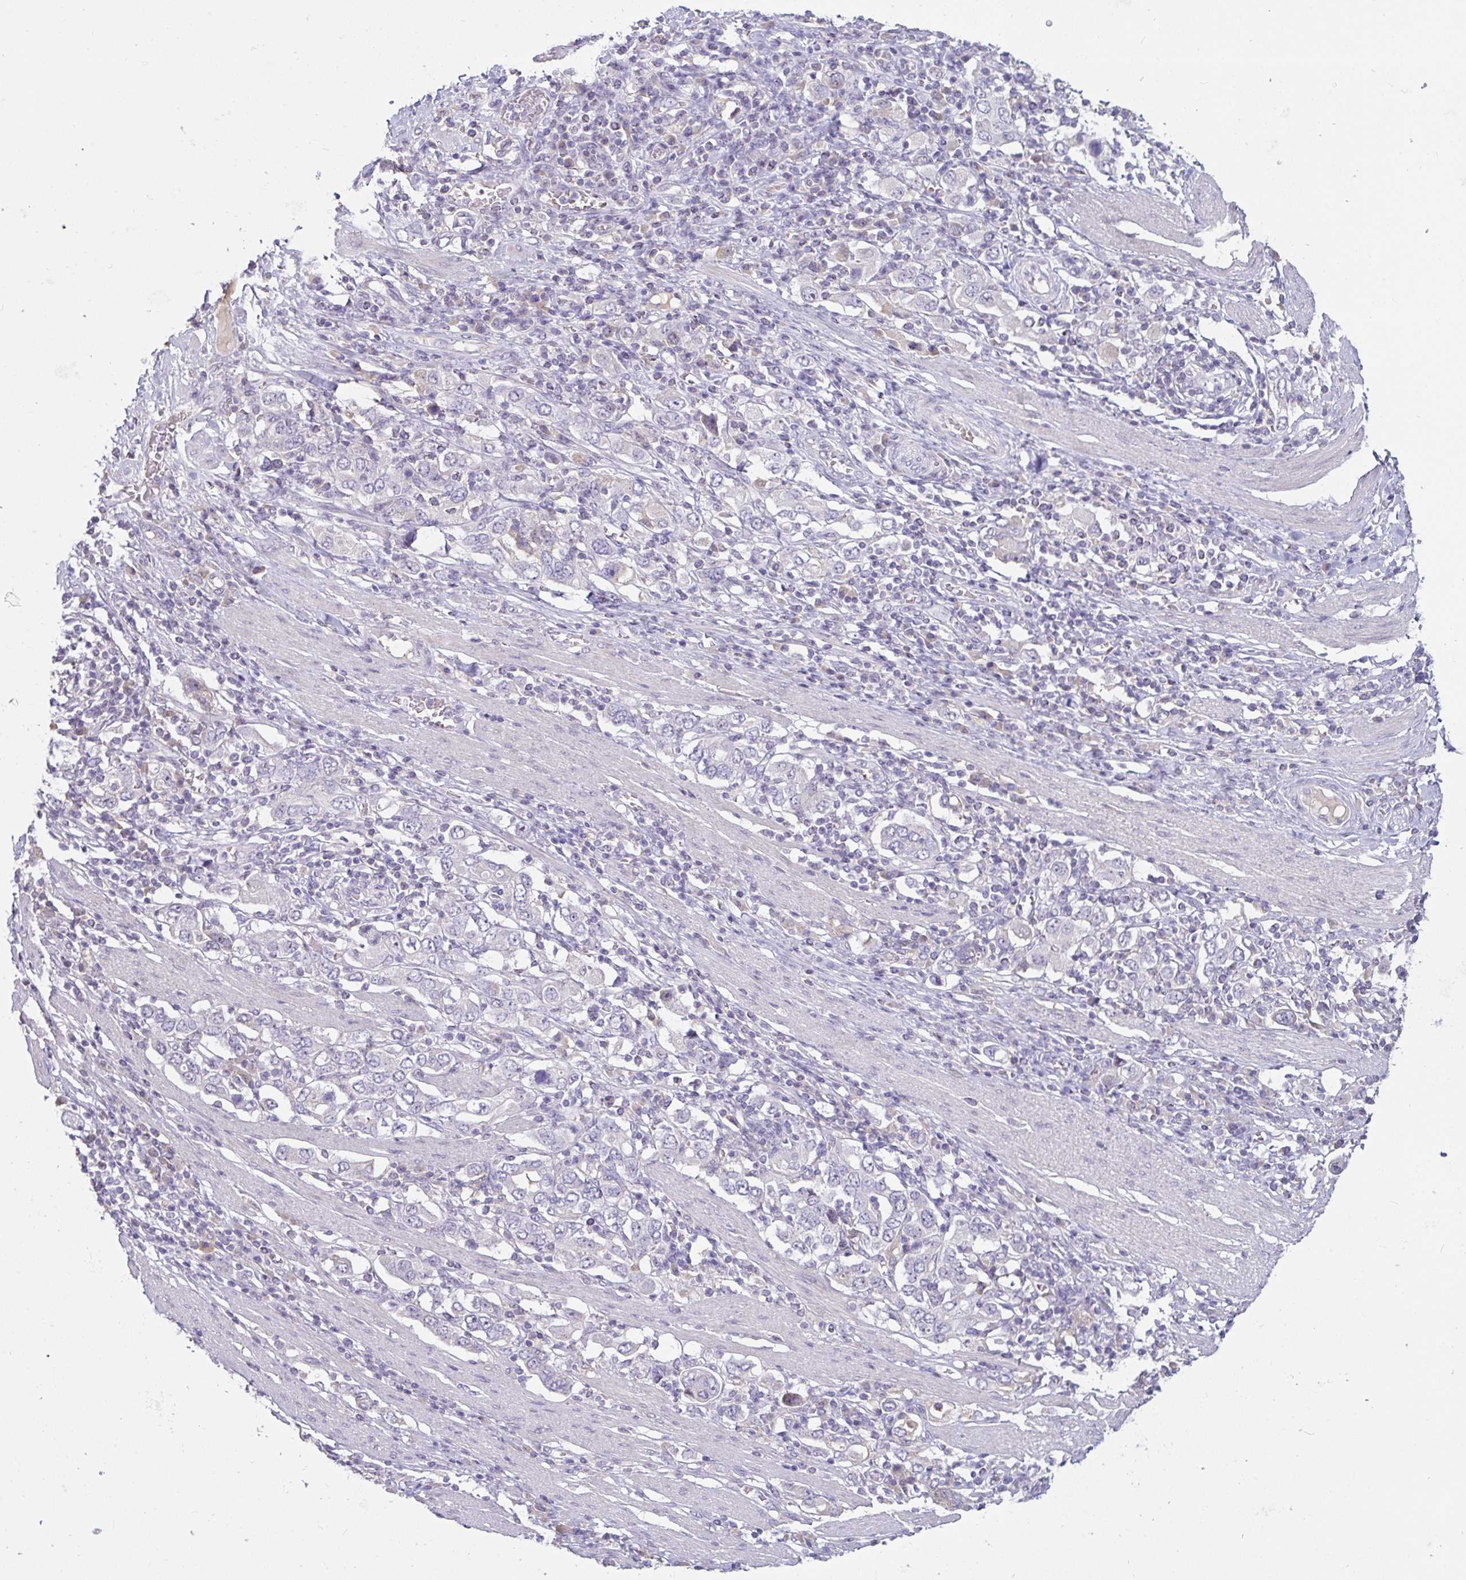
{"staining": {"intensity": "negative", "quantity": "none", "location": "none"}, "tissue": "stomach cancer", "cell_type": "Tumor cells", "image_type": "cancer", "snomed": [{"axis": "morphology", "description": "Adenocarcinoma, NOS"}, {"axis": "topography", "description": "Stomach, upper"}, {"axis": "topography", "description": "Stomach"}], "caption": "A histopathology image of adenocarcinoma (stomach) stained for a protein displays no brown staining in tumor cells.", "gene": "MYC", "patient": {"sex": "male", "age": 62}}